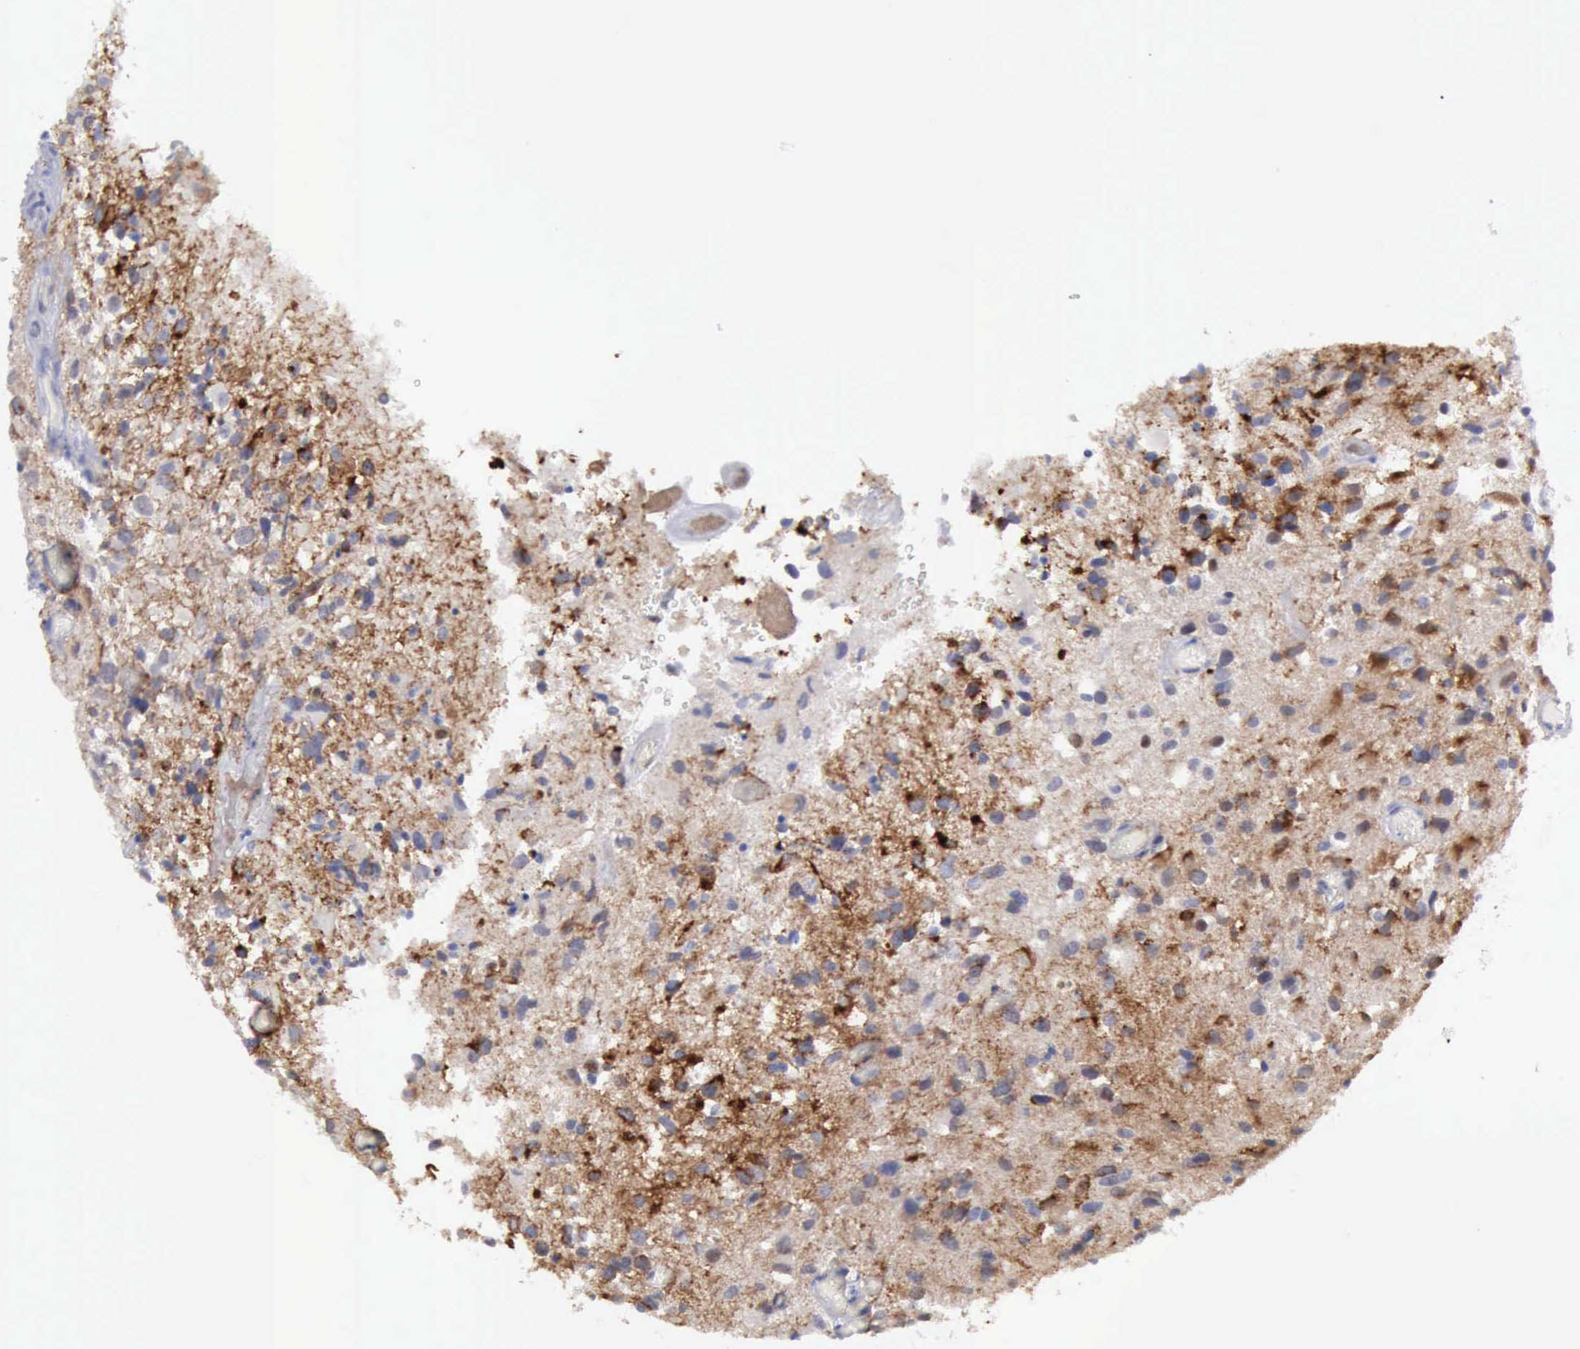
{"staining": {"intensity": "strong", "quantity": ">75%", "location": "cytoplasmic/membranous"}, "tissue": "glioma", "cell_type": "Tumor cells", "image_type": "cancer", "snomed": [{"axis": "morphology", "description": "Glioma, malignant, High grade"}, {"axis": "topography", "description": "Brain"}], "caption": "Immunohistochemistry (IHC) staining of malignant high-grade glioma, which shows high levels of strong cytoplasmic/membranous expression in about >75% of tumor cells indicating strong cytoplasmic/membranous protein positivity. The staining was performed using DAB (3,3'-diaminobenzidine) (brown) for protein detection and nuclei were counterstained in hematoxylin (blue).", "gene": "TFRC", "patient": {"sex": "male", "age": 69}}